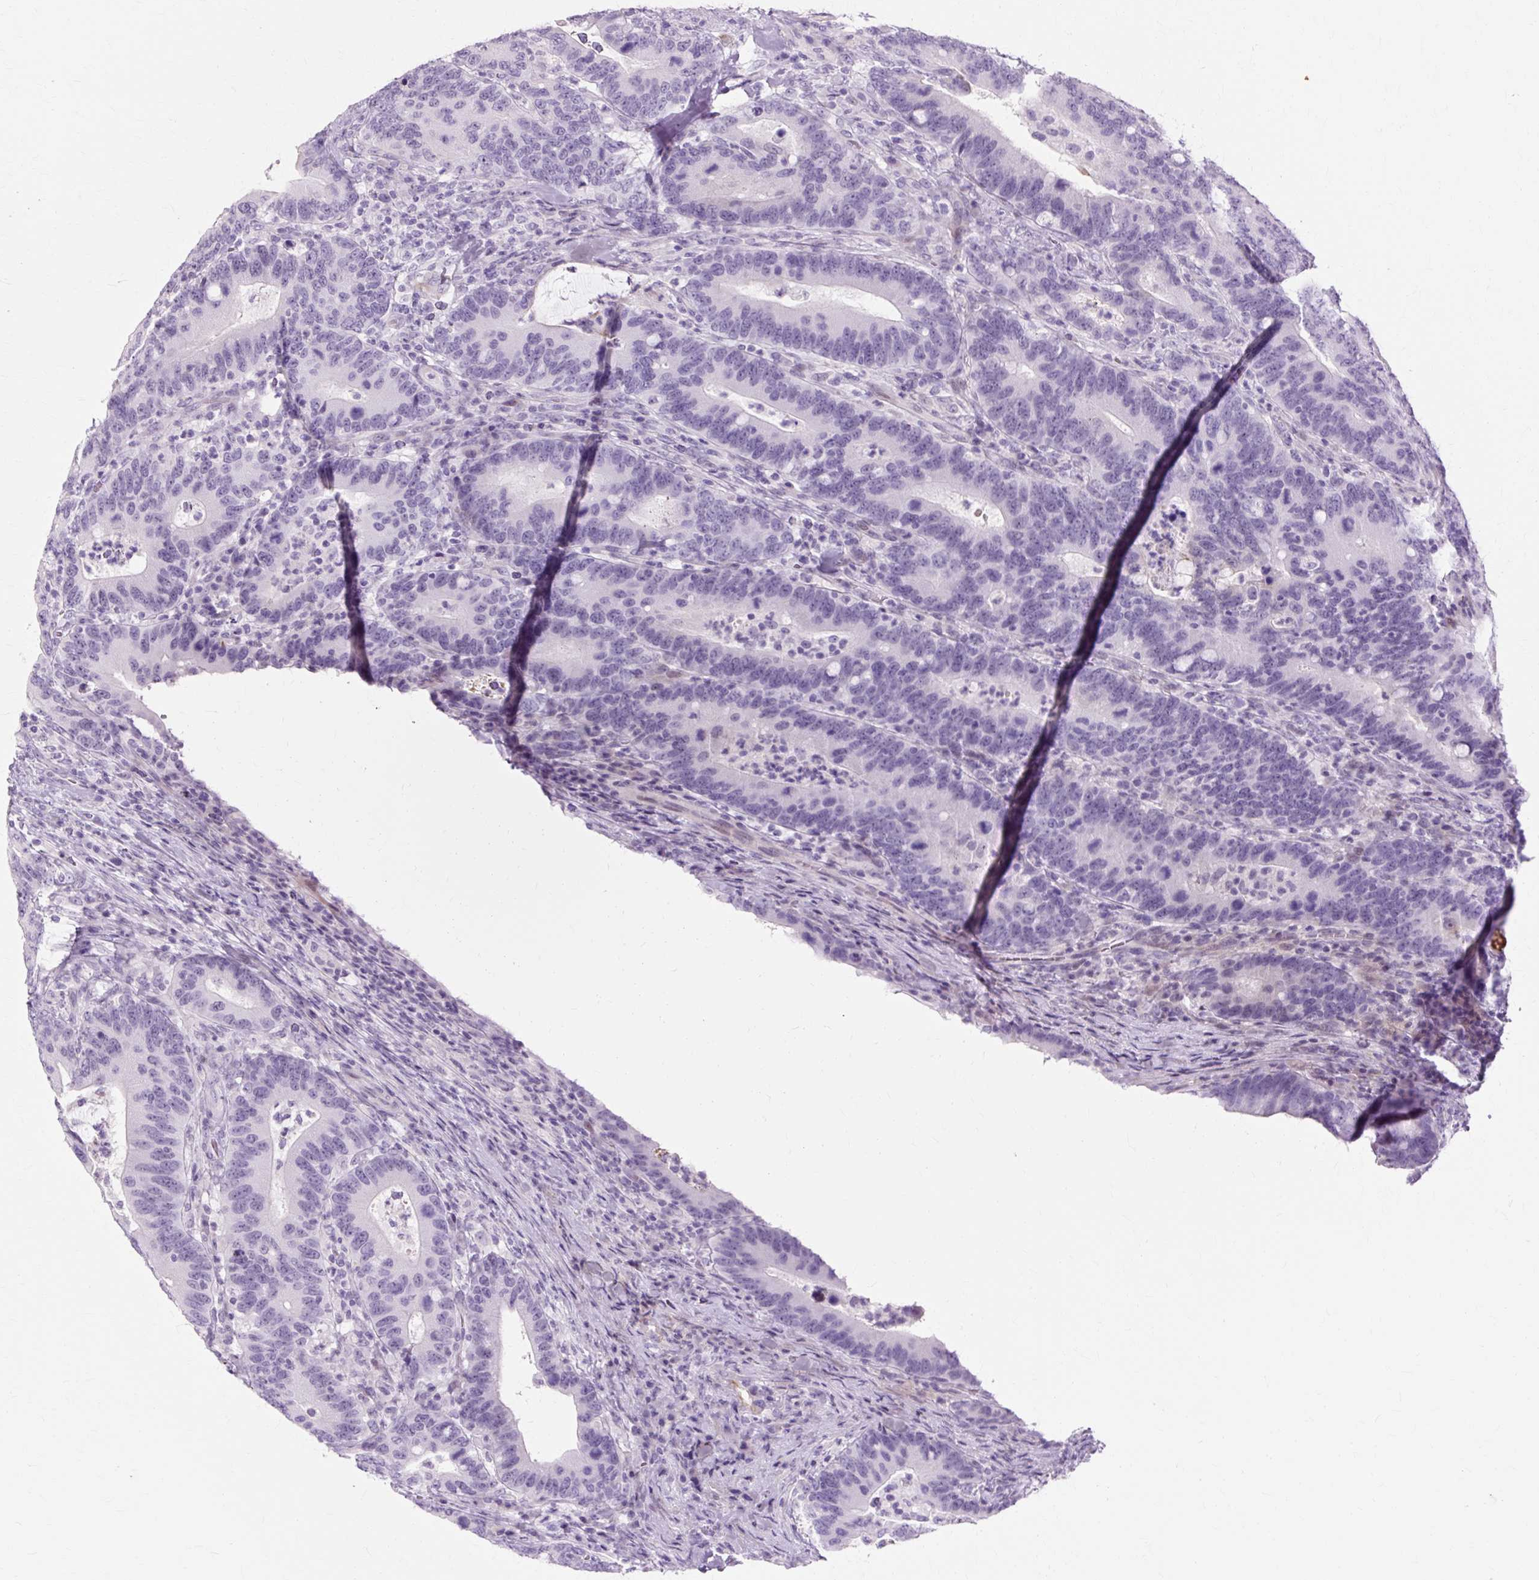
{"staining": {"intensity": "negative", "quantity": "none", "location": "none"}, "tissue": "colorectal cancer", "cell_type": "Tumor cells", "image_type": "cancer", "snomed": [{"axis": "morphology", "description": "Adenocarcinoma, NOS"}, {"axis": "topography", "description": "Colon"}], "caption": "Colorectal cancer (adenocarcinoma) was stained to show a protein in brown. There is no significant staining in tumor cells. The staining was performed using DAB to visualize the protein expression in brown, while the nuclei were stained in blue with hematoxylin (Magnification: 20x).", "gene": "IRX2", "patient": {"sex": "female", "age": 66}}